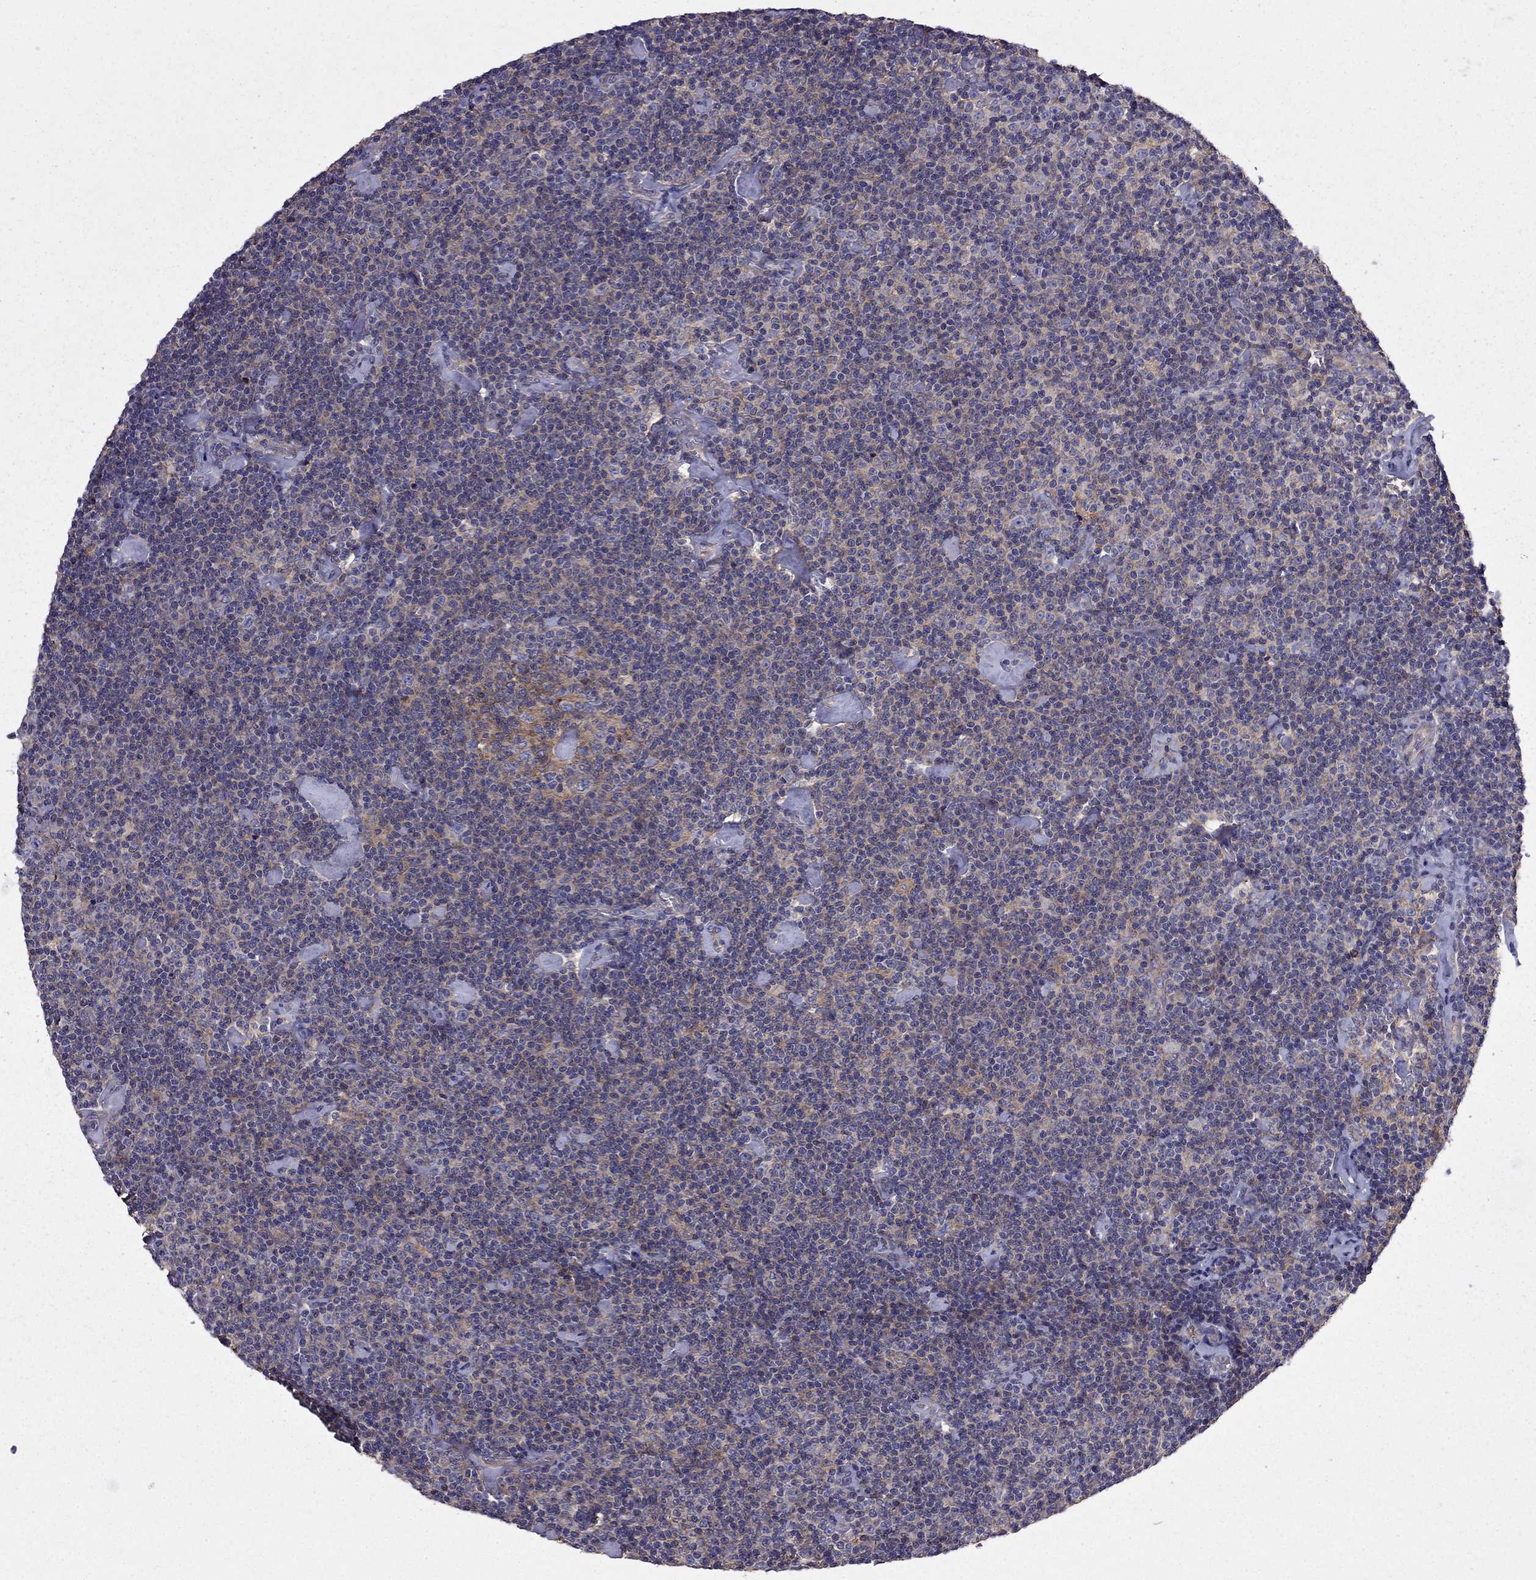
{"staining": {"intensity": "moderate", "quantity": "<25%", "location": "cytoplasmic/membranous"}, "tissue": "lymphoma", "cell_type": "Tumor cells", "image_type": "cancer", "snomed": [{"axis": "morphology", "description": "Malignant lymphoma, non-Hodgkin's type, Low grade"}, {"axis": "topography", "description": "Lymph node"}], "caption": "Immunohistochemical staining of human lymphoma demonstrates moderate cytoplasmic/membranous protein positivity in about <25% of tumor cells. The staining was performed using DAB, with brown indicating positive protein expression. Nuclei are stained blue with hematoxylin.", "gene": "ITGB1", "patient": {"sex": "male", "age": 81}}